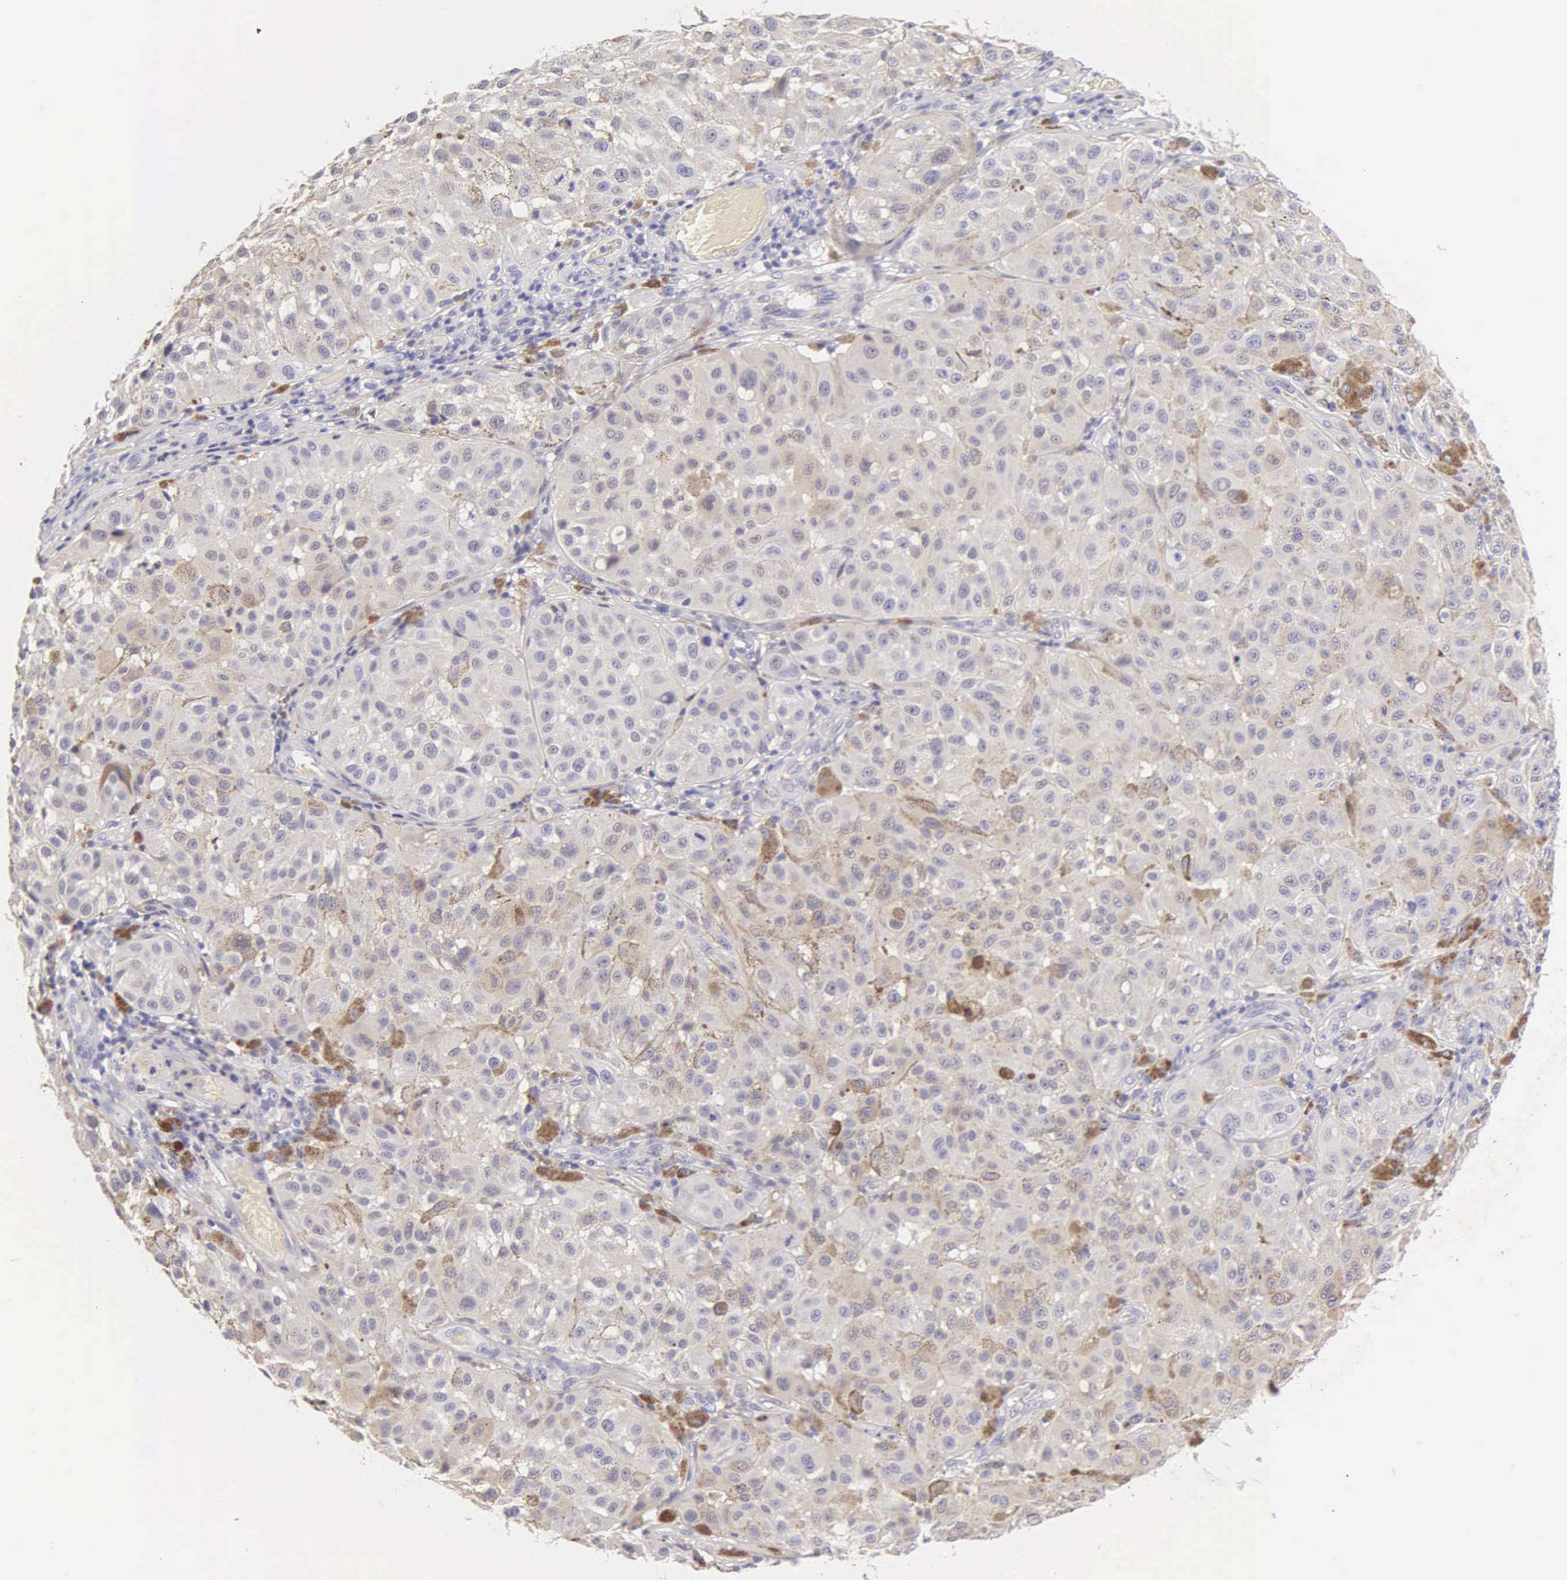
{"staining": {"intensity": "negative", "quantity": "none", "location": "none"}, "tissue": "melanoma", "cell_type": "Tumor cells", "image_type": "cancer", "snomed": [{"axis": "morphology", "description": "Malignant melanoma, NOS"}, {"axis": "topography", "description": "Skin"}], "caption": "Malignant melanoma was stained to show a protein in brown. There is no significant expression in tumor cells.", "gene": "KRT17", "patient": {"sex": "female", "age": 64}}